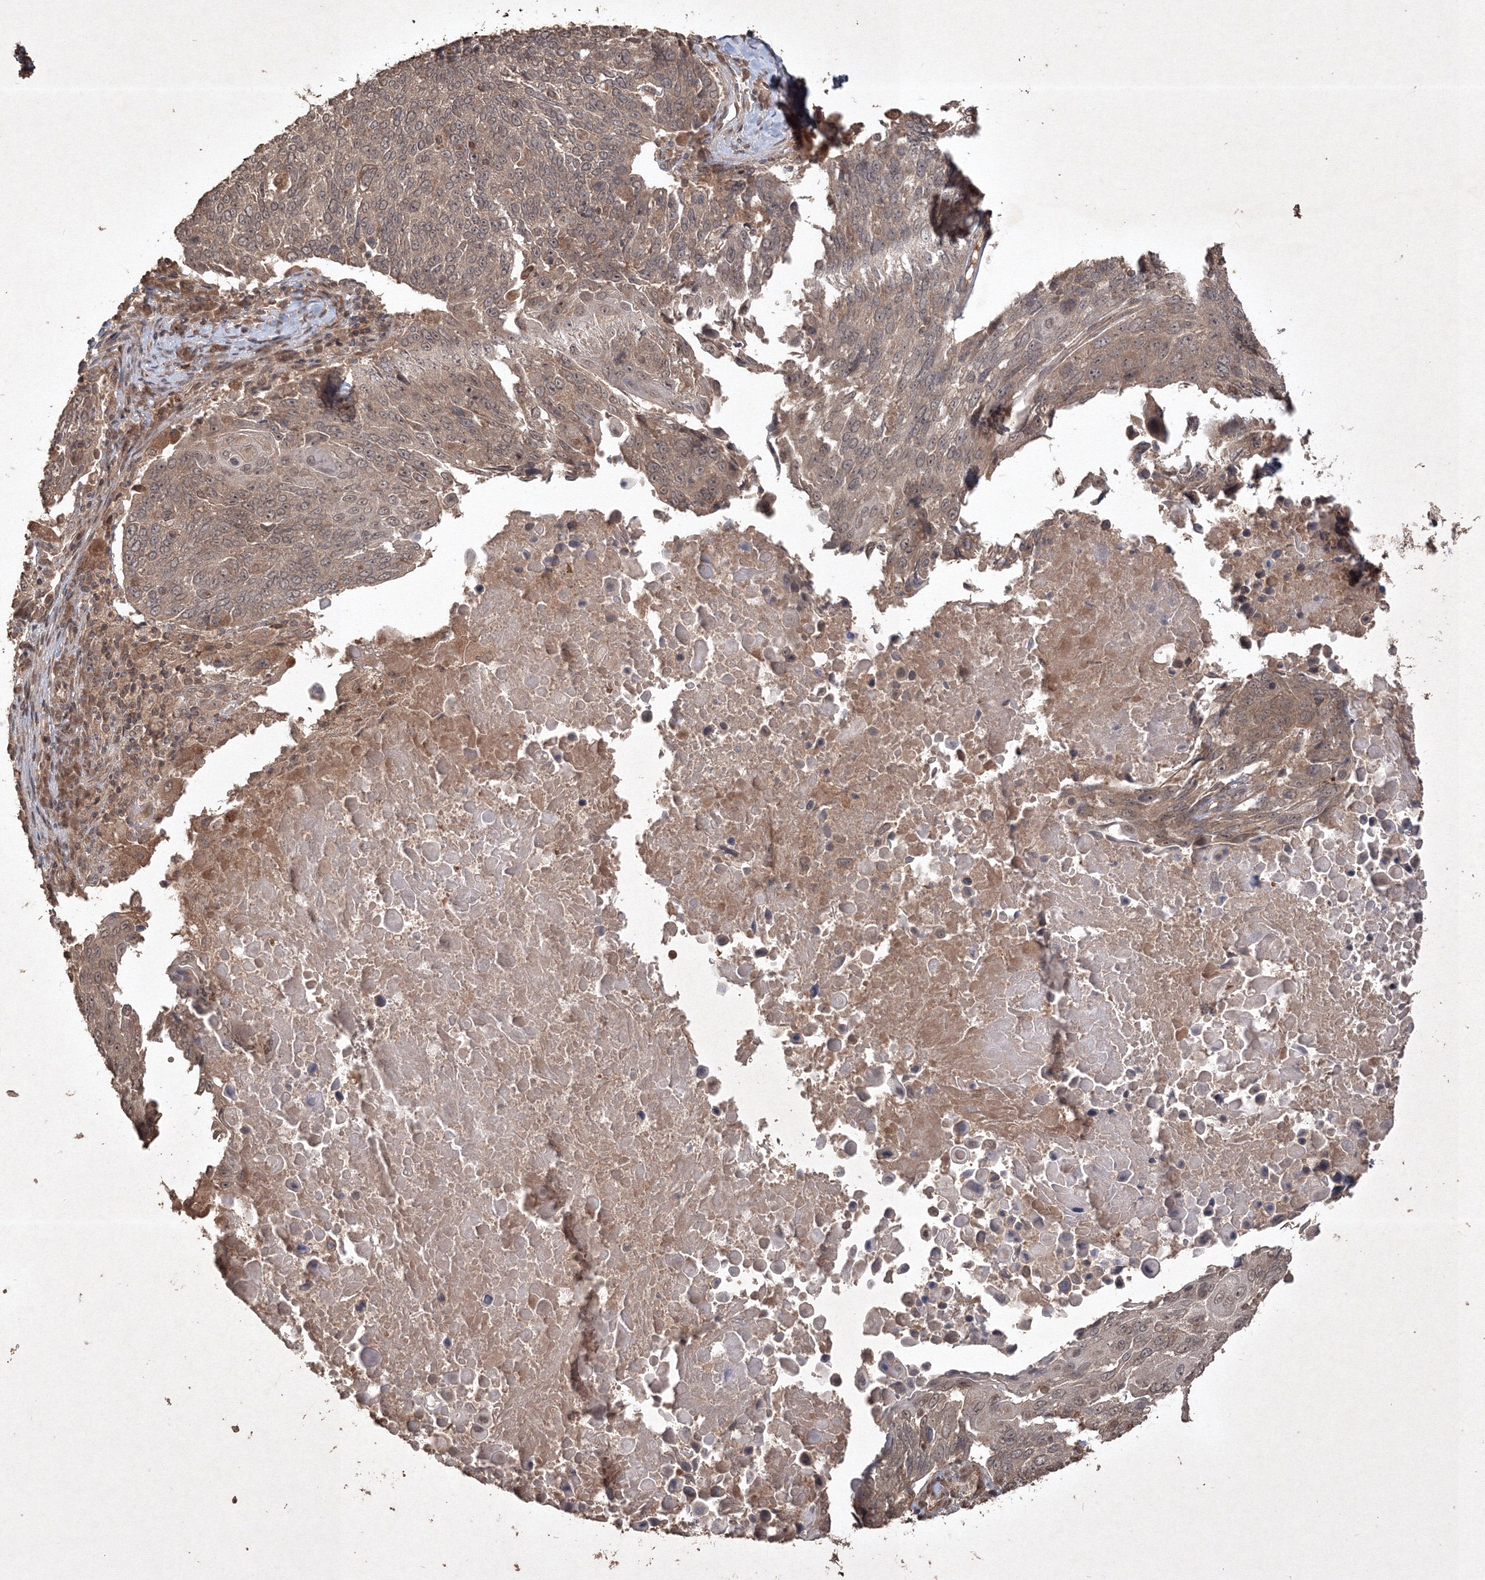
{"staining": {"intensity": "weak", "quantity": "25%-75%", "location": "cytoplasmic/membranous"}, "tissue": "lung cancer", "cell_type": "Tumor cells", "image_type": "cancer", "snomed": [{"axis": "morphology", "description": "Squamous cell carcinoma, NOS"}, {"axis": "topography", "description": "Lung"}], "caption": "Tumor cells display low levels of weak cytoplasmic/membranous expression in about 25%-75% of cells in lung cancer (squamous cell carcinoma).", "gene": "PELI3", "patient": {"sex": "male", "age": 66}}